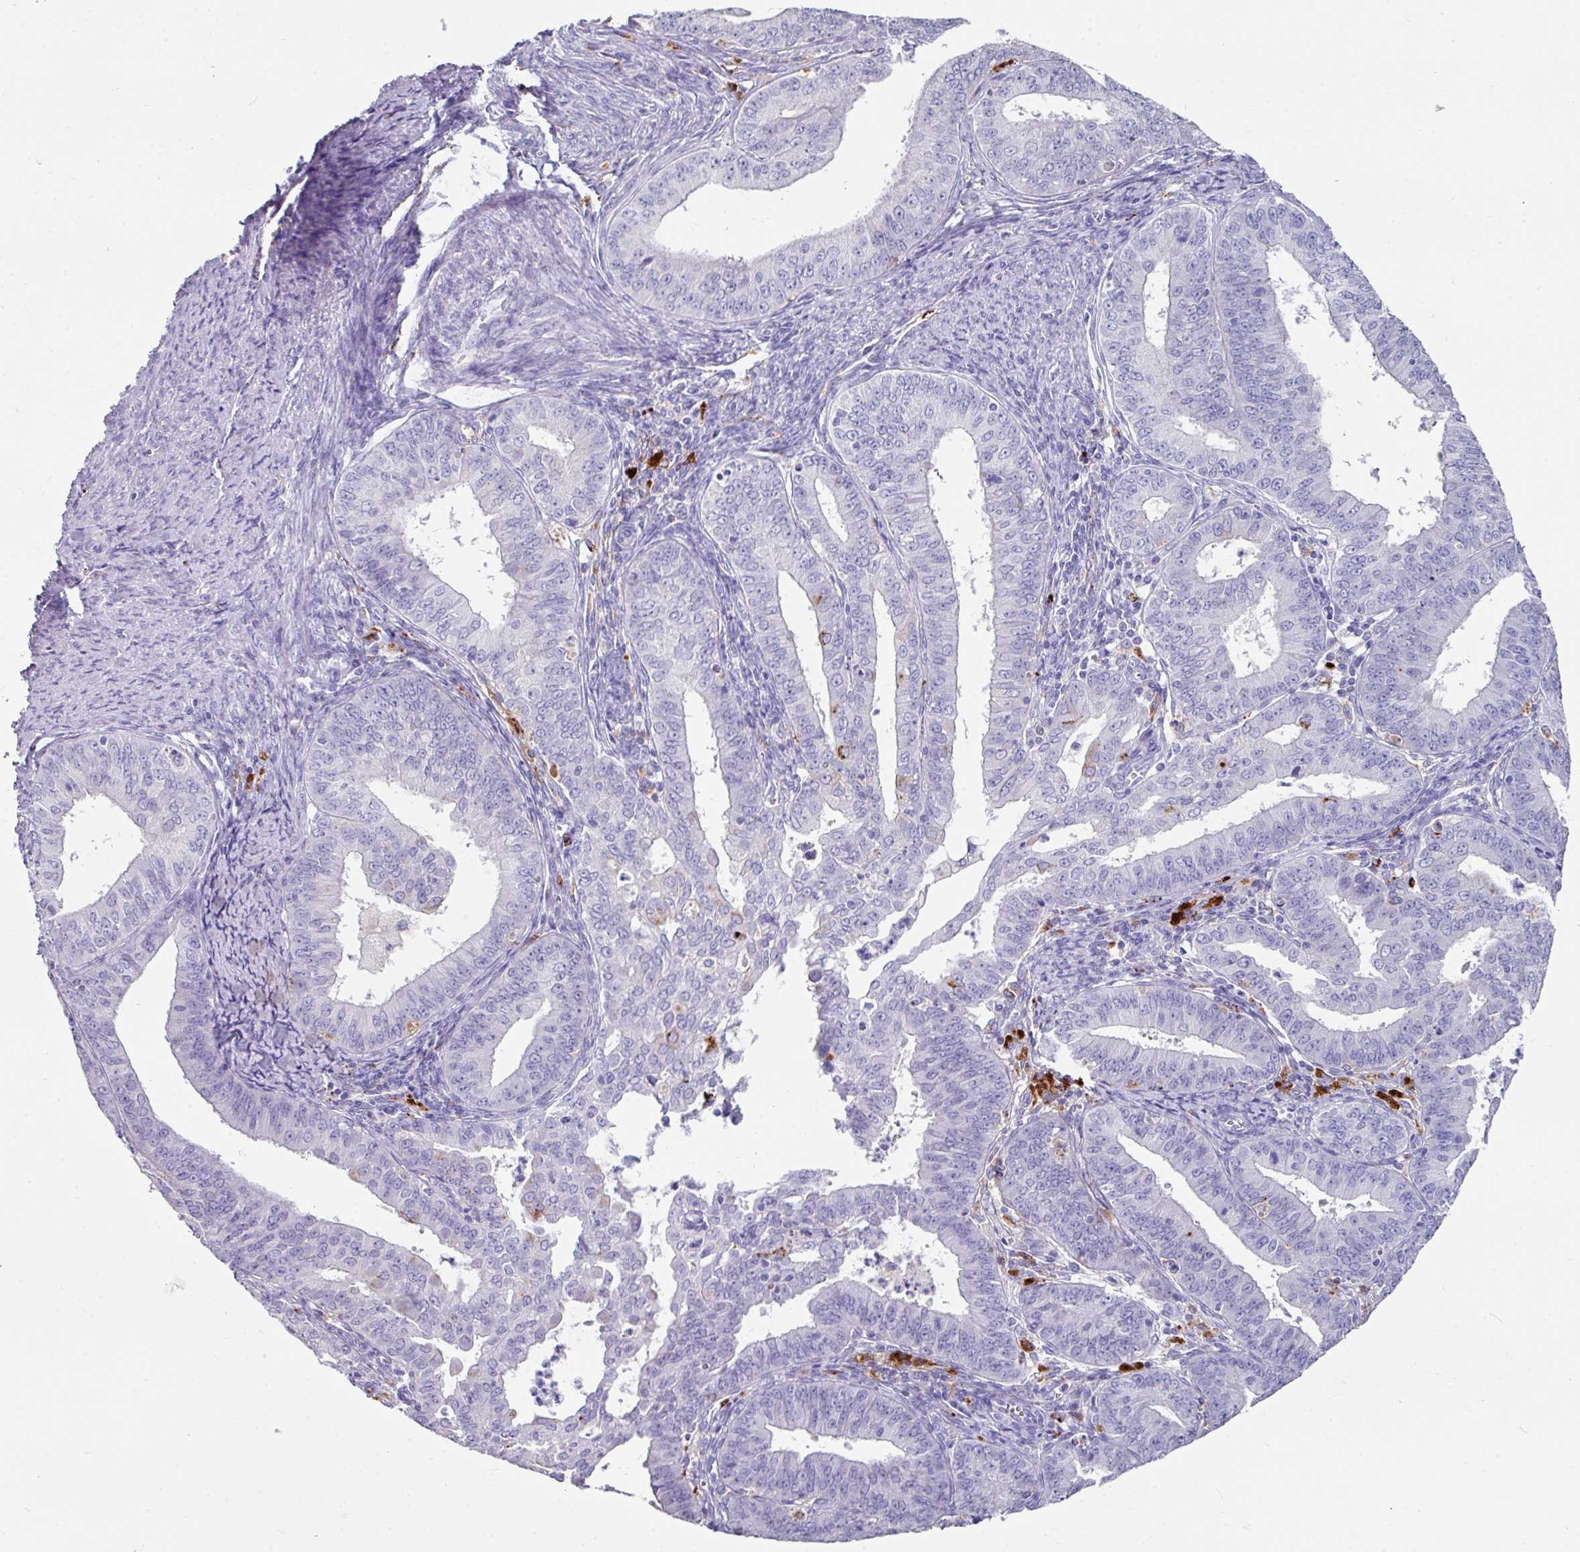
{"staining": {"intensity": "negative", "quantity": "none", "location": "none"}, "tissue": "endometrial cancer", "cell_type": "Tumor cells", "image_type": "cancer", "snomed": [{"axis": "morphology", "description": "Adenocarcinoma, NOS"}, {"axis": "topography", "description": "Endometrium"}], "caption": "There is no significant staining in tumor cells of adenocarcinoma (endometrial). Brightfield microscopy of immunohistochemistry stained with DAB (brown) and hematoxylin (blue), captured at high magnification.", "gene": "CPVL", "patient": {"sex": "female", "age": 73}}